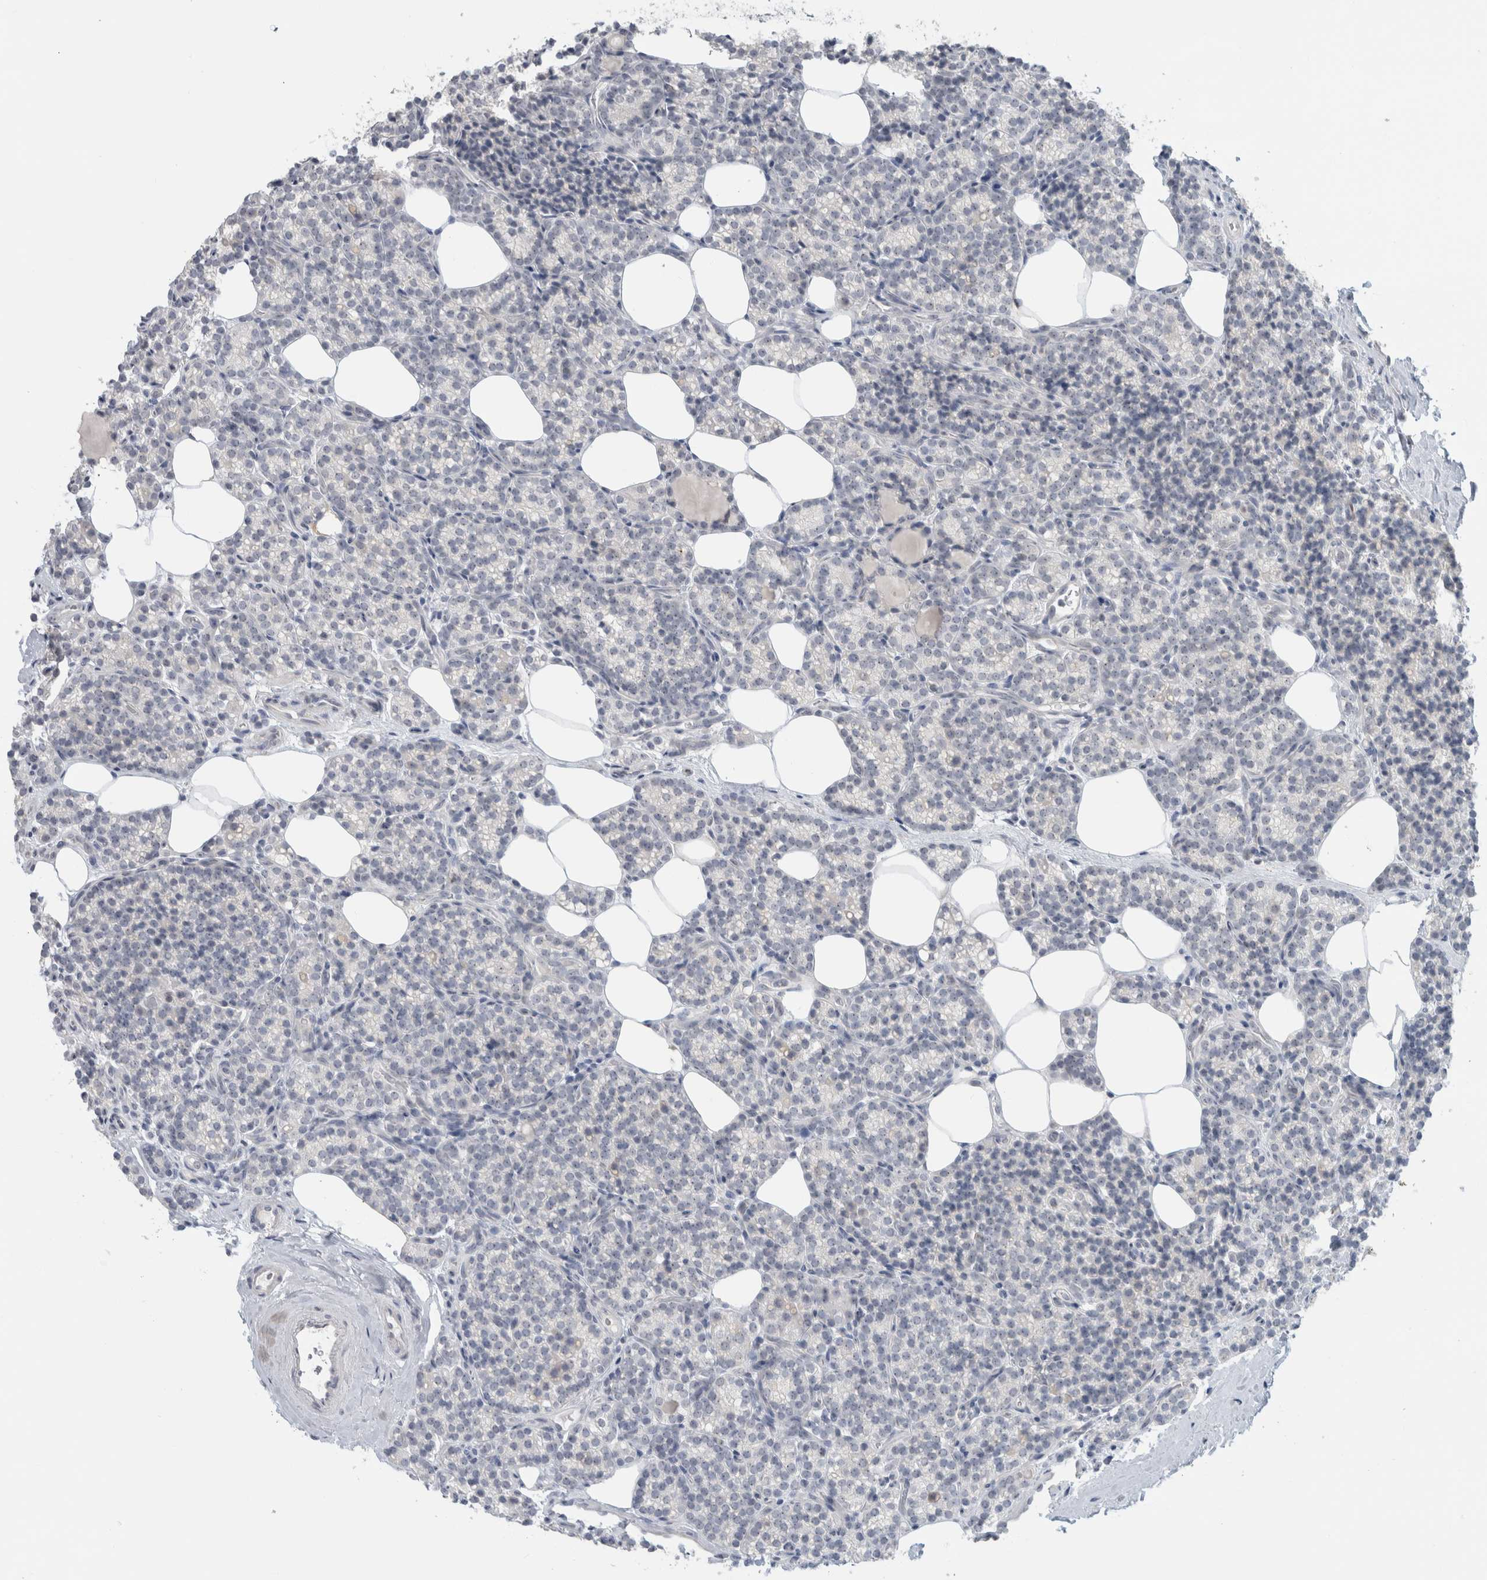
{"staining": {"intensity": "negative", "quantity": "none", "location": "none"}, "tissue": "parathyroid gland", "cell_type": "Glandular cells", "image_type": "normal", "snomed": [{"axis": "morphology", "description": "Normal tissue, NOS"}, {"axis": "topography", "description": "Parathyroid gland"}], "caption": "This is an immunohistochemistry micrograph of unremarkable human parathyroid gland. There is no expression in glandular cells.", "gene": "FMR1NB", "patient": {"sex": "male", "age": 85}}